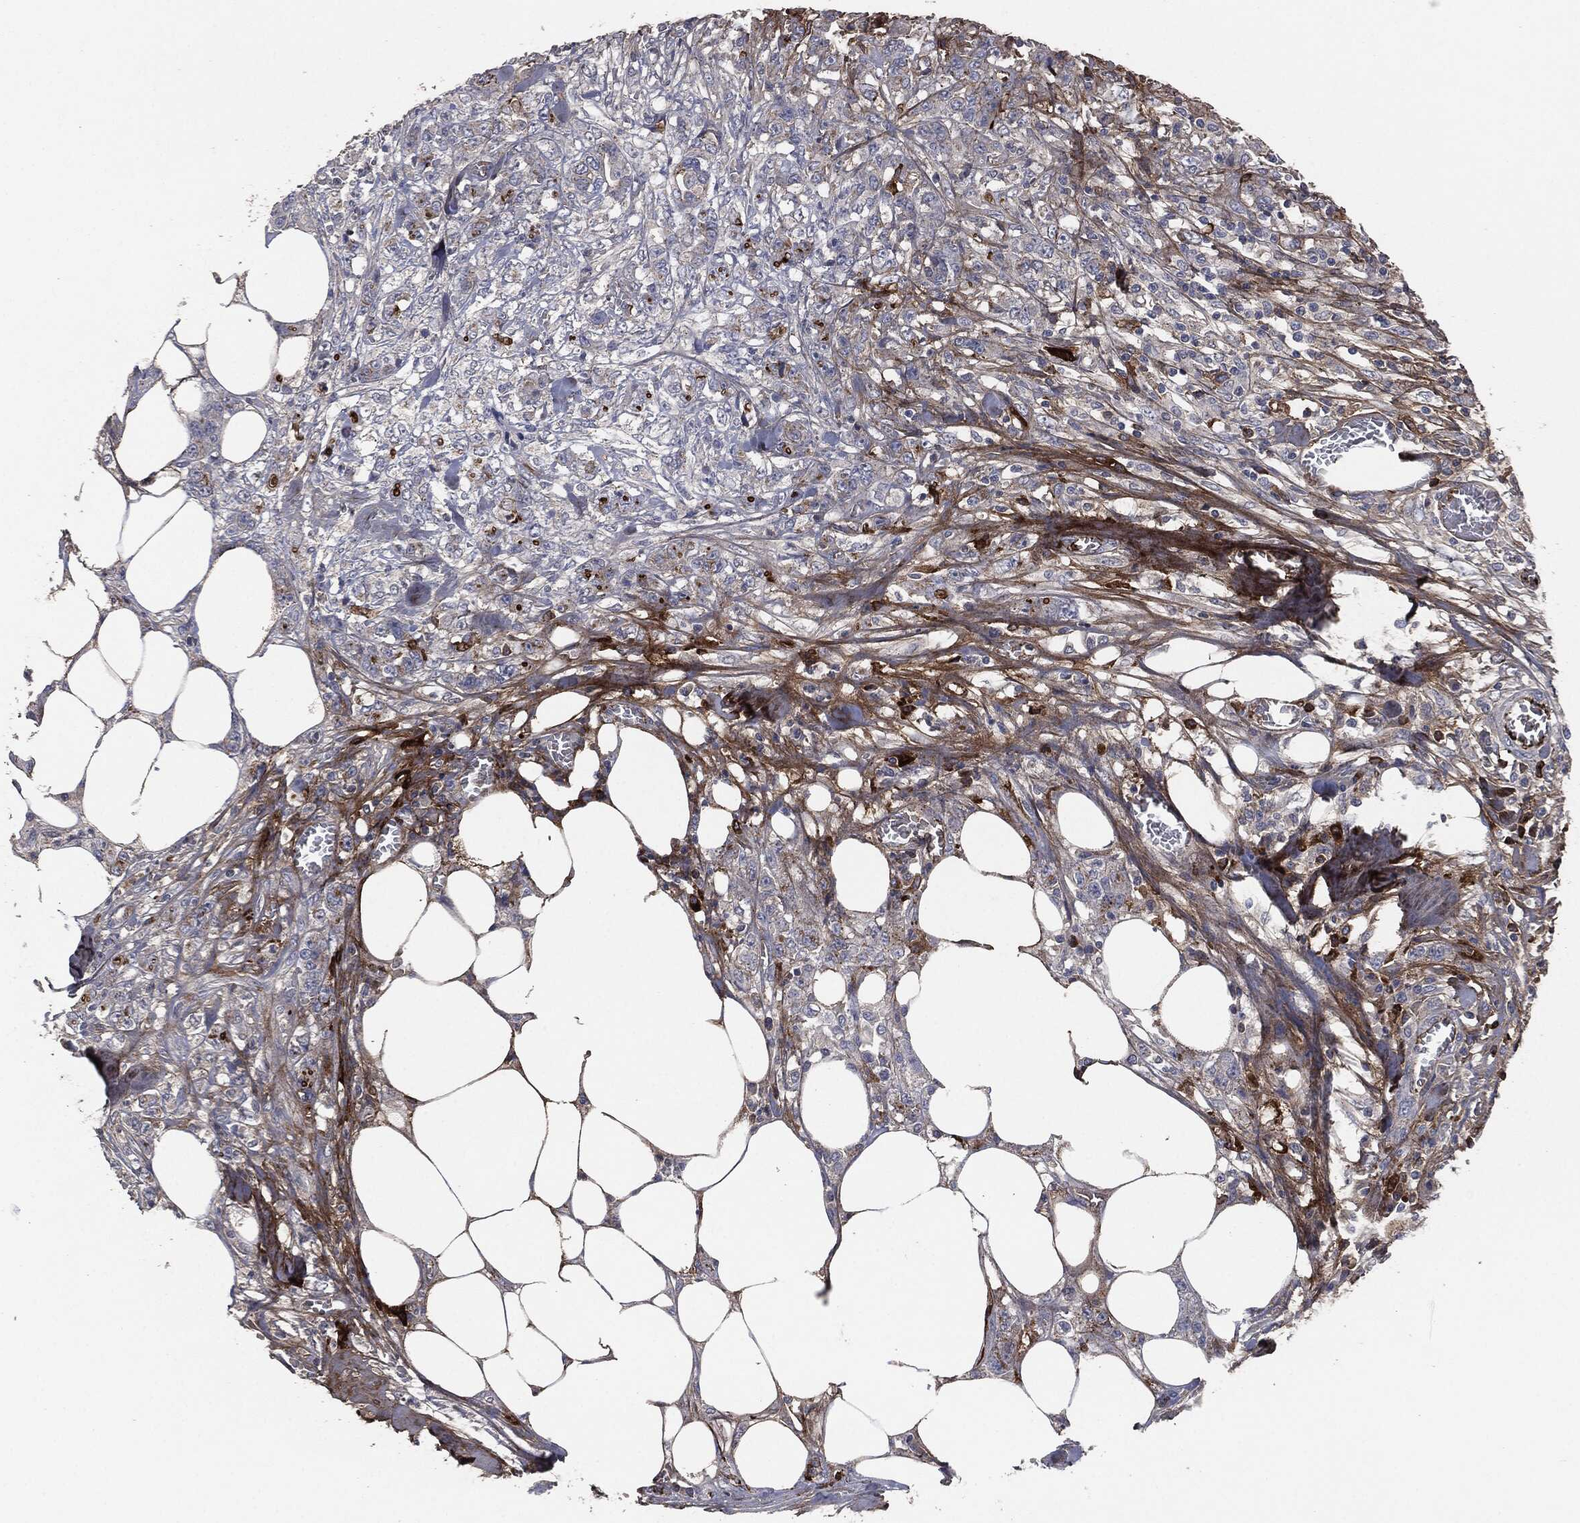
{"staining": {"intensity": "negative", "quantity": "none", "location": "none"}, "tissue": "colorectal cancer", "cell_type": "Tumor cells", "image_type": "cancer", "snomed": [{"axis": "morphology", "description": "Adenocarcinoma, NOS"}, {"axis": "topography", "description": "Colon"}], "caption": "Protein analysis of adenocarcinoma (colorectal) shows no significant staining in tumor cells.", "gene": "APOB", "patient": {"sex": "female", "age": 48}}